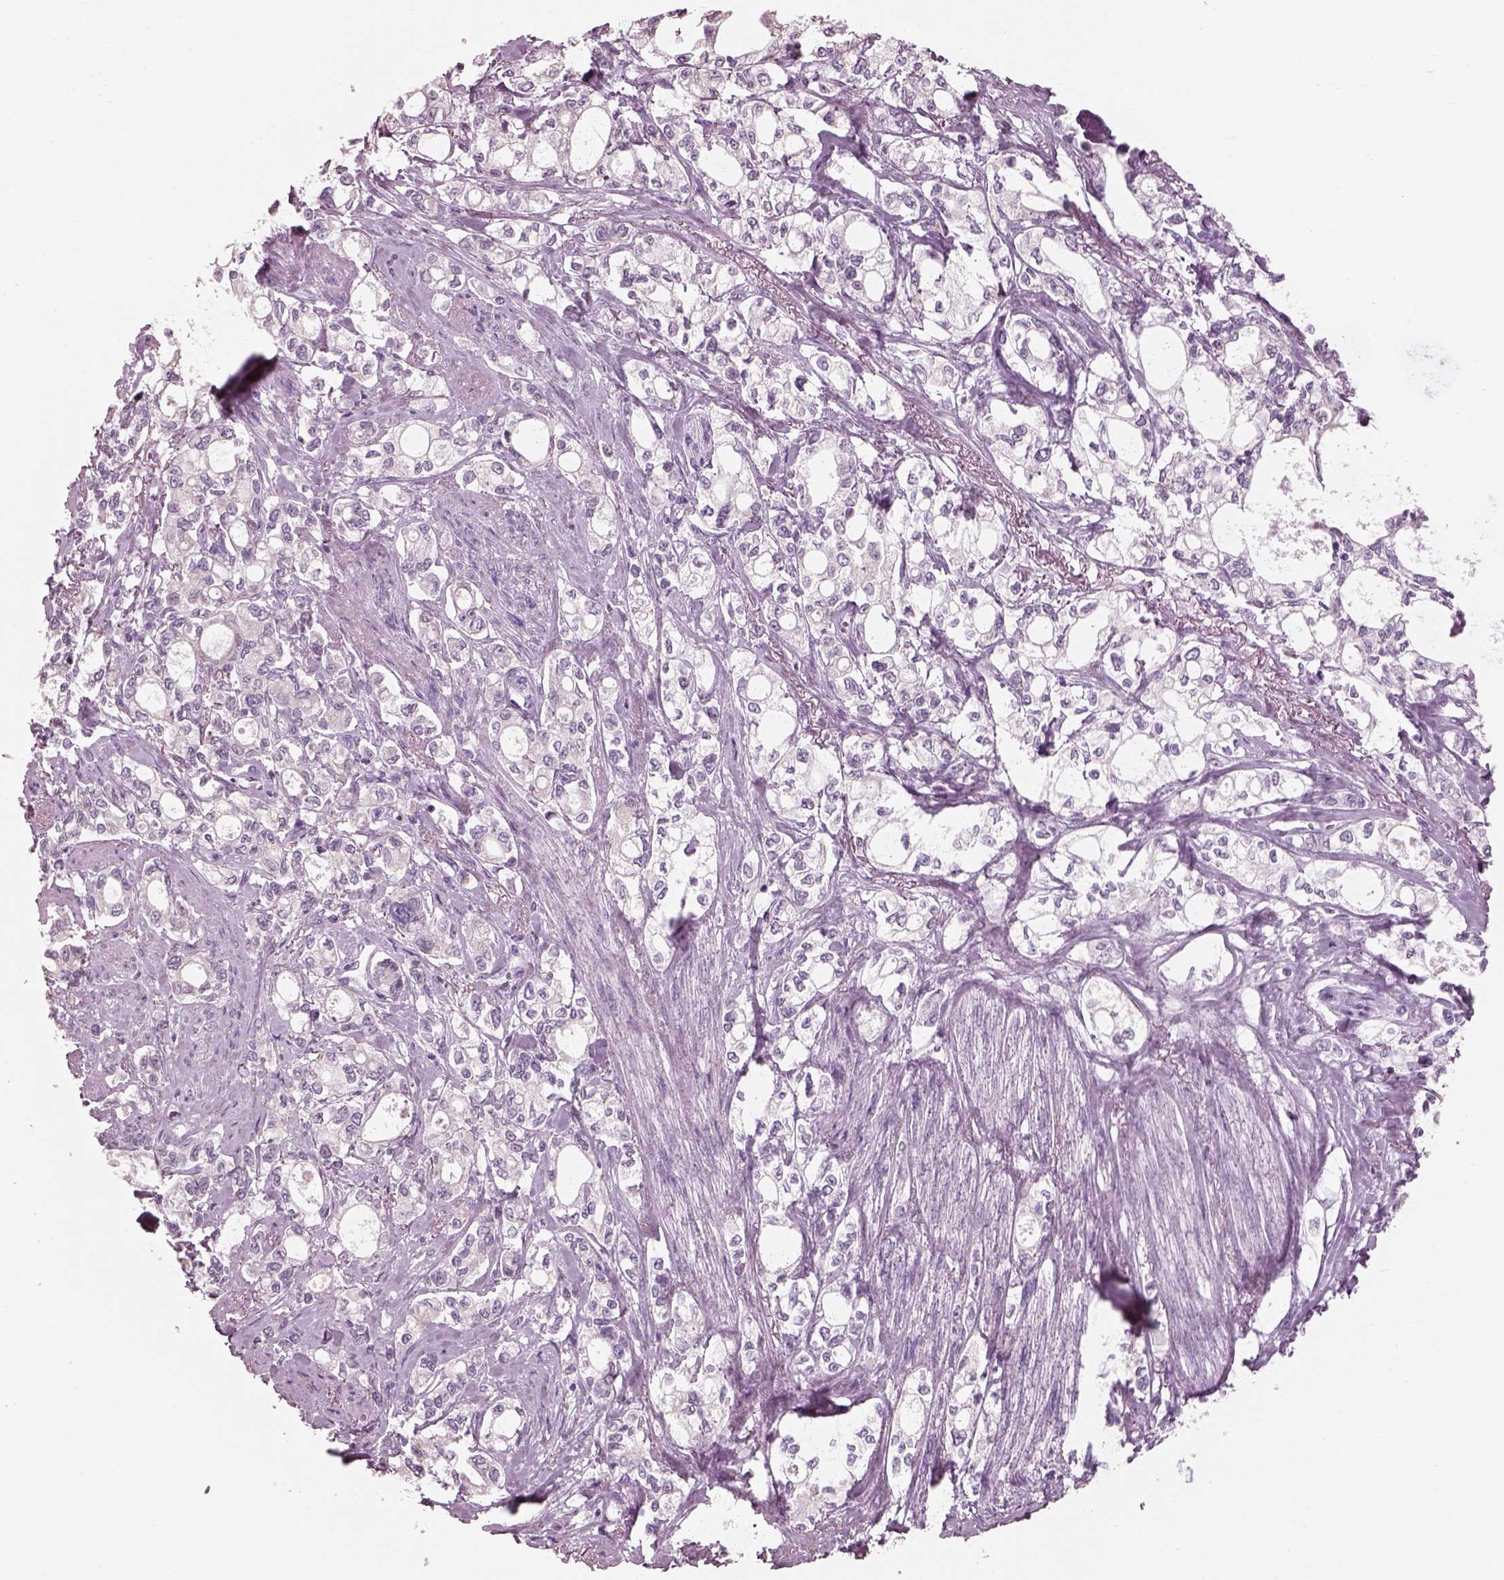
{"staining": {"intensity": "negative", "quantity": "none", "location": "none"}, "tissue": "stomach cancer", "cell_type": "Tumor cells", "image_type": "cancer", "snomed": [{"axis": "morphology", "description": "Adenocarcinoma, NOS"}, {"axis": "topography", "description": "Stomach"}], "caption": "Immunohistochemistry of adenocarcinoma (stomach) reveals no positivity in tumor cells. (DAB (3,3'-diaminobenzidine) IHC with hematoxylin counter stain).", "gene": "SLC27A2", "patient": {"sex": "male", "age": 63}}